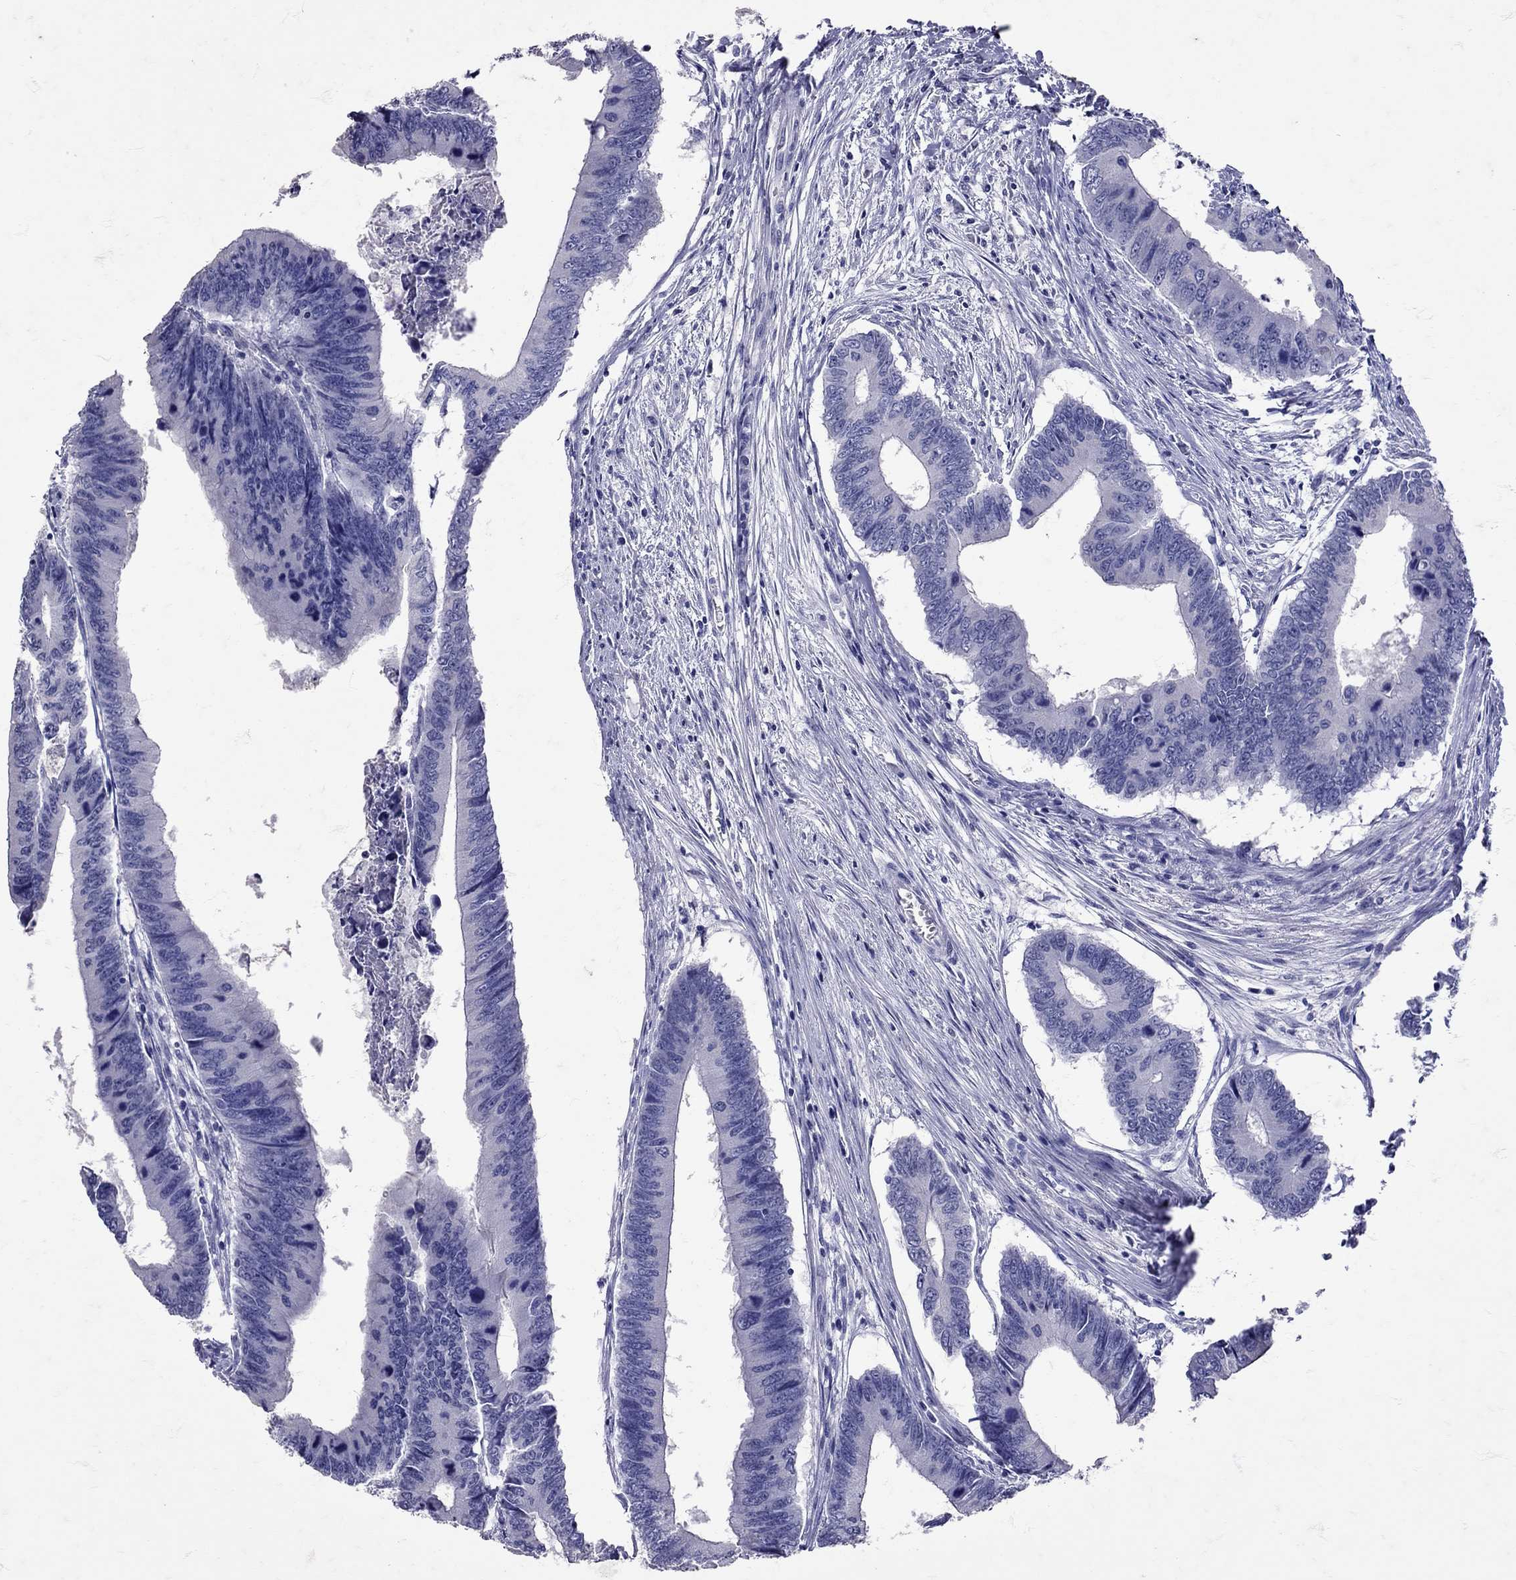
{"staining": {"intensity": "negative", "quantity": "none", "location": "none"}, "tissue": "colorectal cancer", "cell_type": "Tumor cells", "image_type": "cancer", "snomed": [{"axis": "morphology", "description": "Adenocarcinoma, NOS"}, {"axis": "topography", "description": "Colon"}], "caption": "The immunohistochemistry (IHC) photomicrograph has no significant expression in tumor cells of colorectal cancer tissue.", "gene": "SST", "patient": {"sex": "male", "age": 53}}